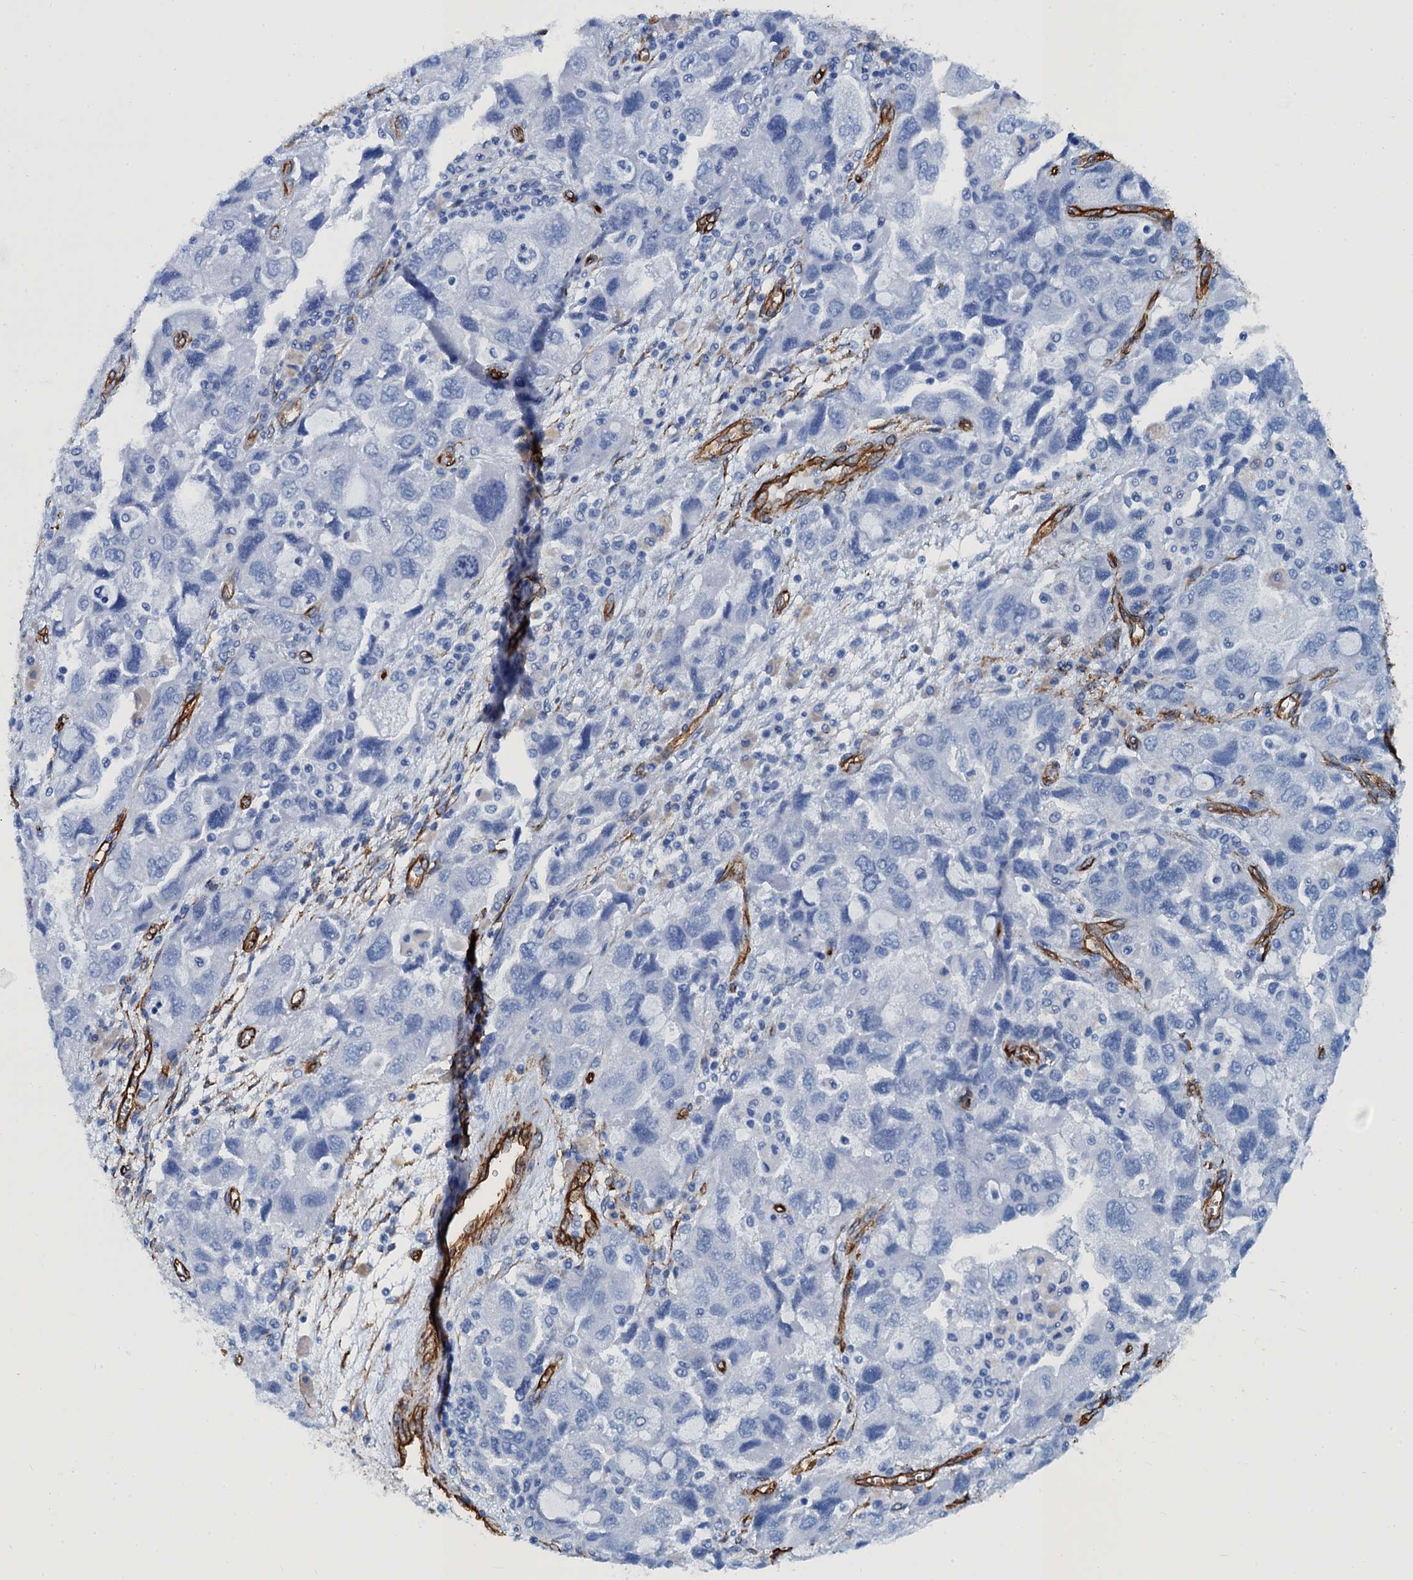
{"staining": {"intensity": "negative", "quantity": "none", "location": "none"}, "tissue": "ovarian cancer", "cell_type": "Tumor cells", "image_type": "cancer", "snomed": [{"axis": "morphology", "description": "Carcinoma, NOS"}, {"axis": "morphology", "description": "Cystadenocarcinoma, serous, NOS"}, {"axis": "topography", "description": "Ovary"}], "caption": "A micrograph of ovarian serous cystadenocarcinoma stained for a protein reveals no brown staining in tumor cells.", "gene": "CAVIN2", "patient": {"sex": "female", "age": 69}}